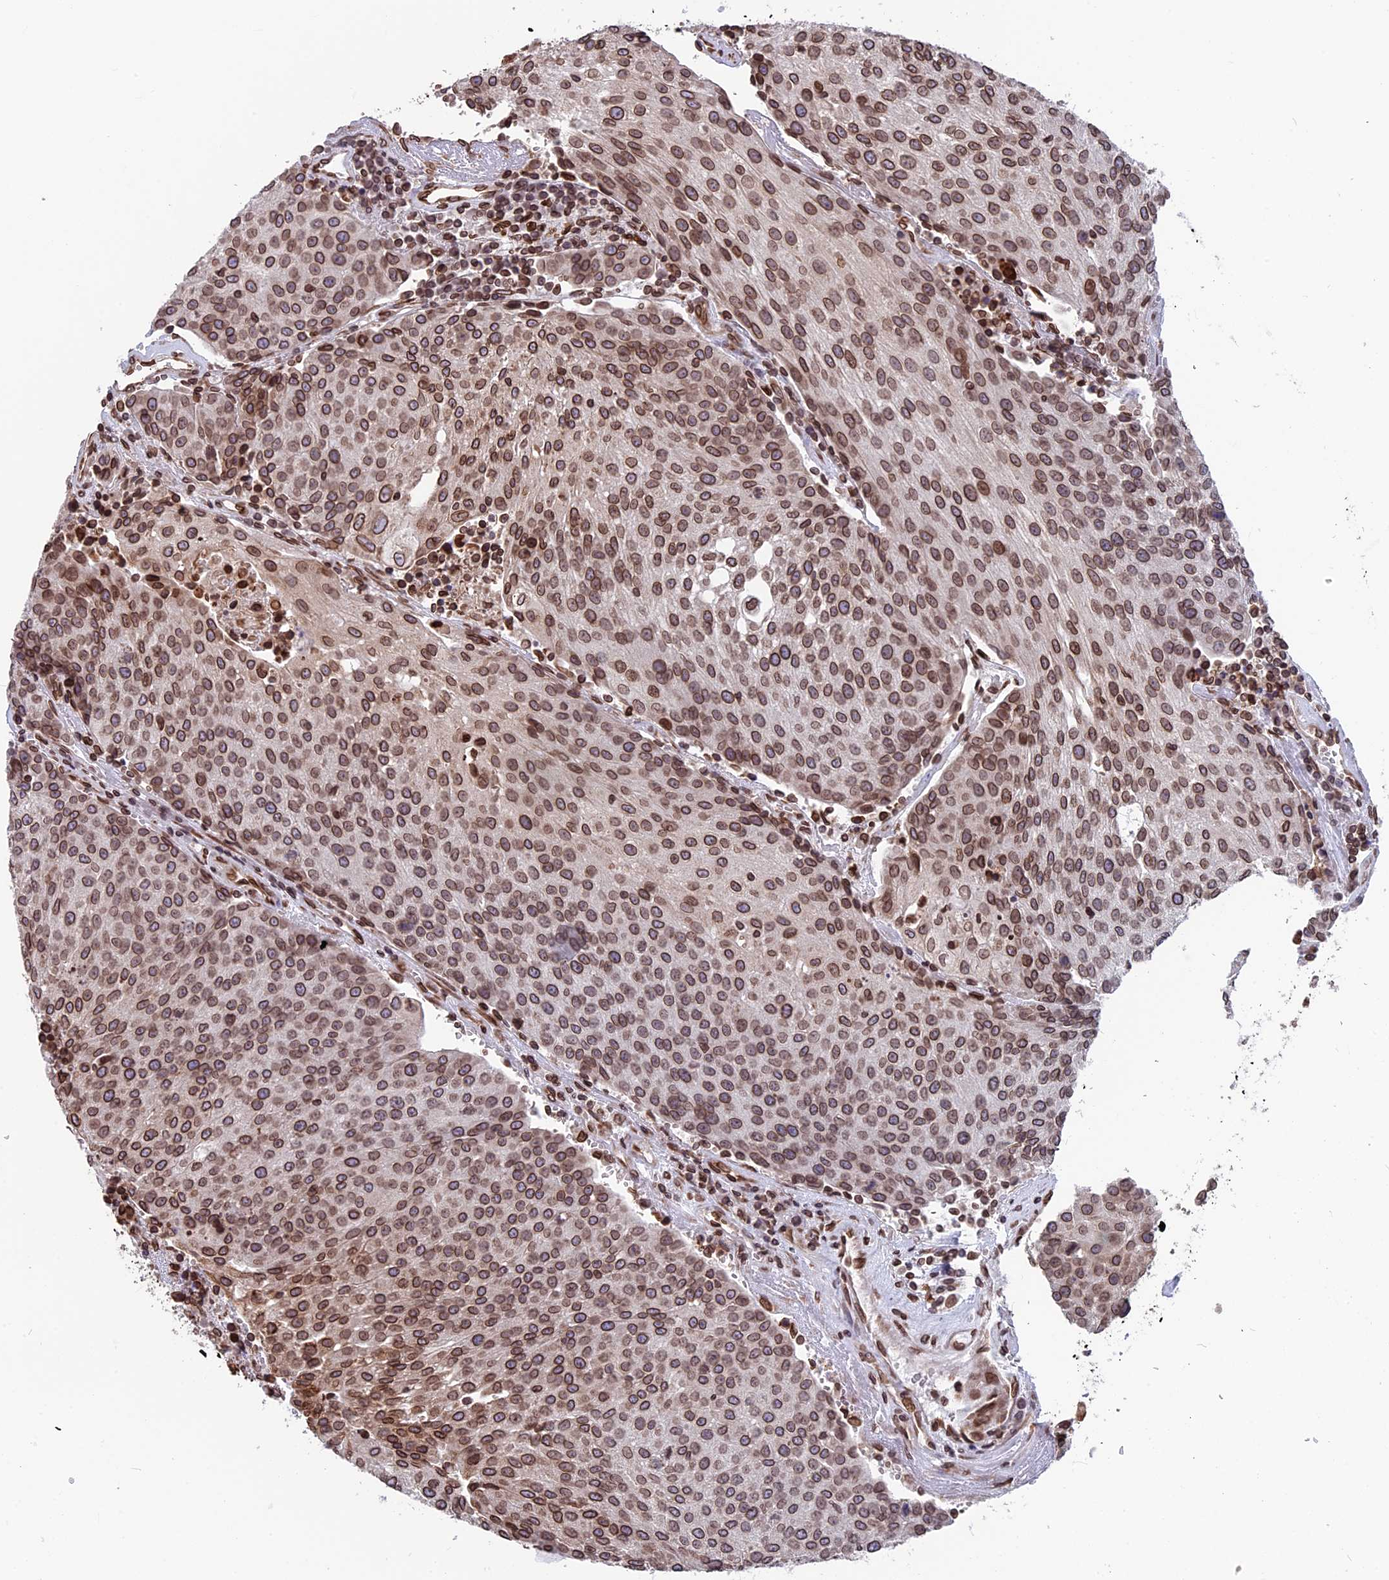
{"staining": {"intensity": "moderate", "quantity": ">75%", "location": "cytoplasmic/membranous,nuclear"}, "tissue": "urothelial cancer", "cell_type": "Tumor cells", "image_type": "cancer", "snomed": [{"axis": "morphology", "description": "Urothelial carcinoma, High grade"}, {"axis": "topography", "description": "Urinary bladder"}], "caption": "Urothelial cancer was stained to show a protein in brown. There is medium levels of moderate cytoplasmic/membranous and nuclear staining in approximately >75% of tumor cells.", "gene": "PTCHD4", "patient": {"sex": "female", "age": 85}}